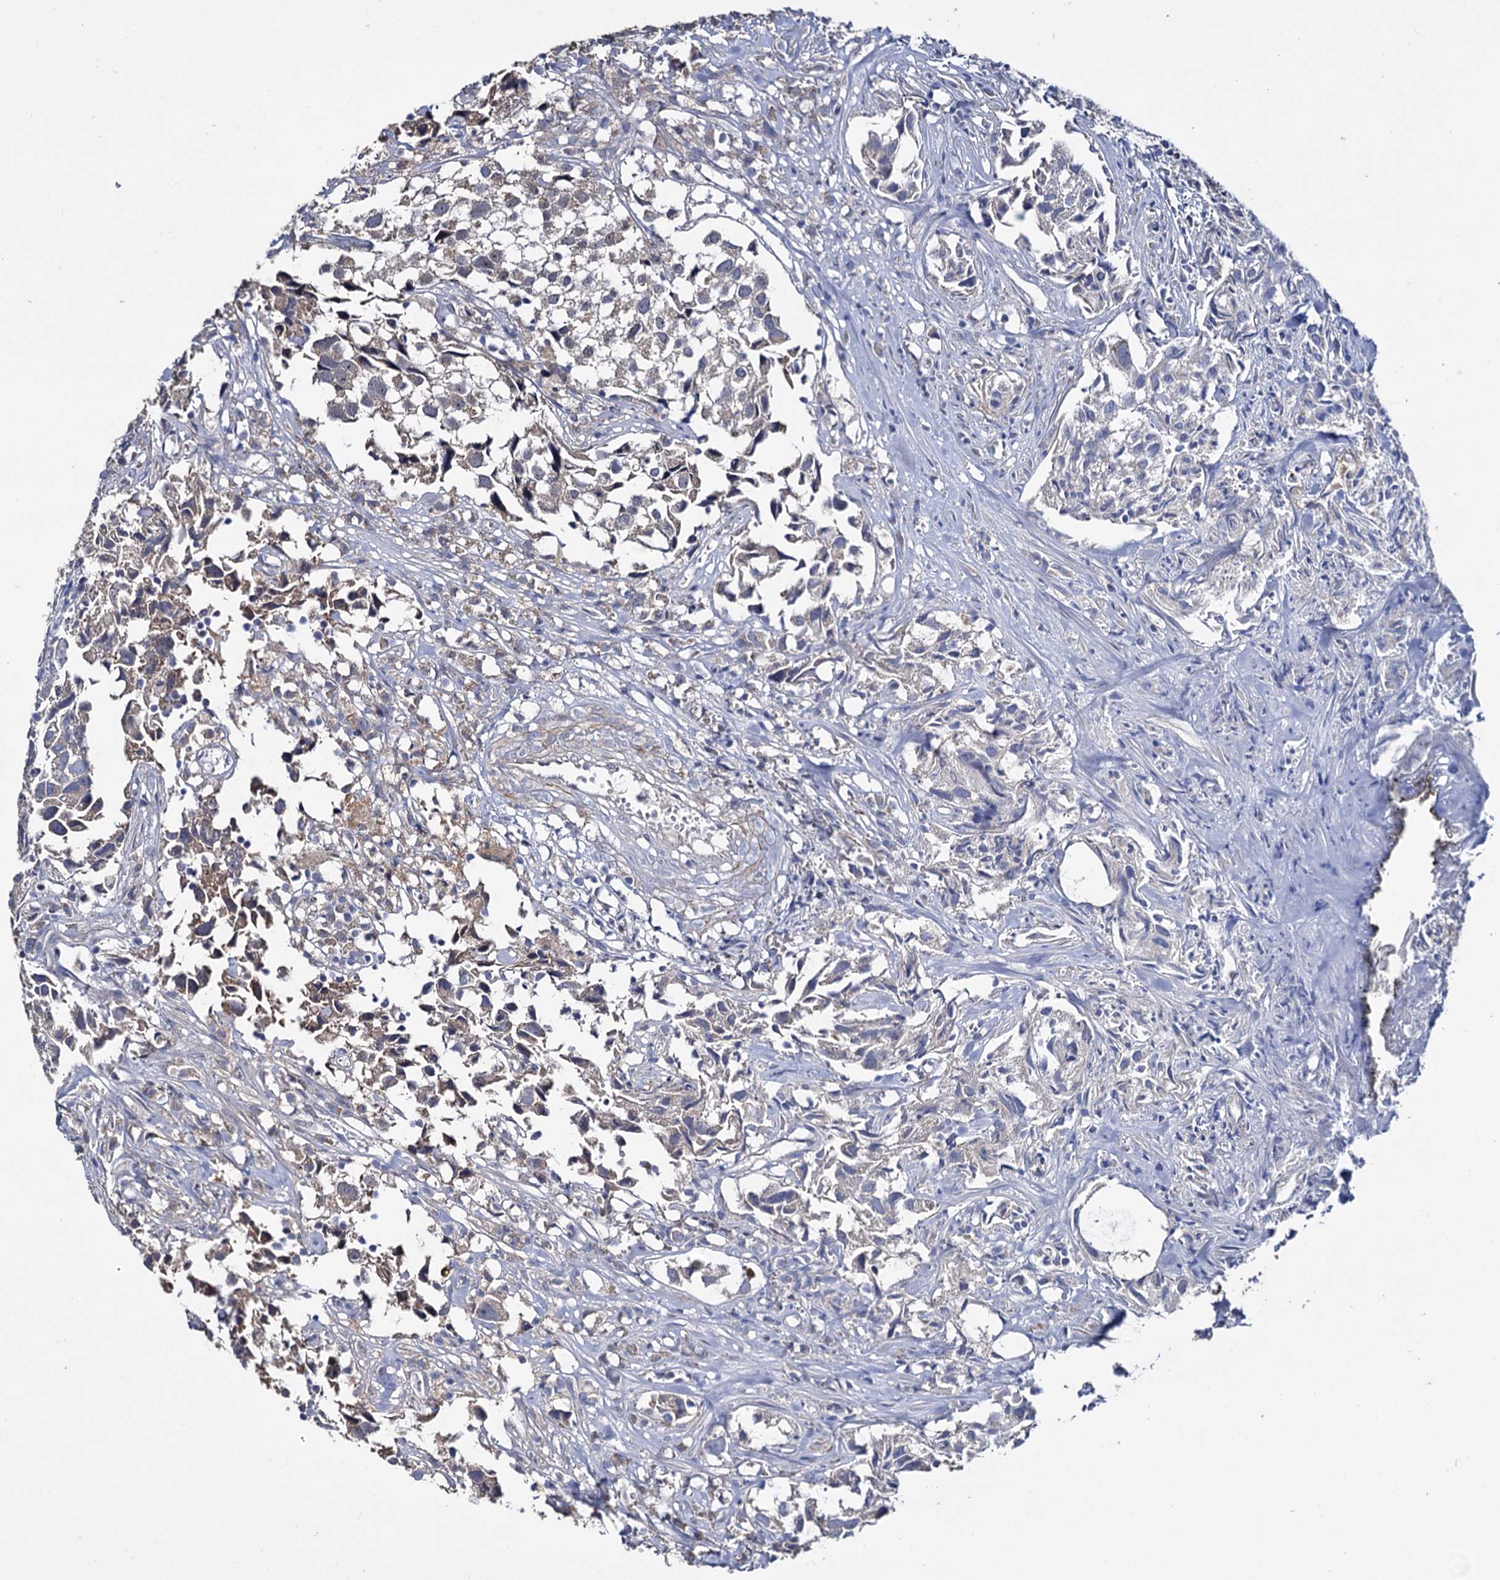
{"staining": {"intensity": "moderate", "quantity": "<25%", "location": "cytoplasmic/membranous"}, "tissue": "urothelial cancer", "cell_type": "Tumor cells", "image_type": "cancer", "snomed": [{"axis": "morphology", "description": "Urothelial carcinoma, High grade"}, {"axis": "topography", "description": "Urinary bladder"}], "caption": "Moderate cytoplasmic/membranous protein staining is seen in about <25% of tumor cells in high-grade urothelial carcinoma.", "gene": "CLPB", "patient": {"sex": "female", "age": 75}}